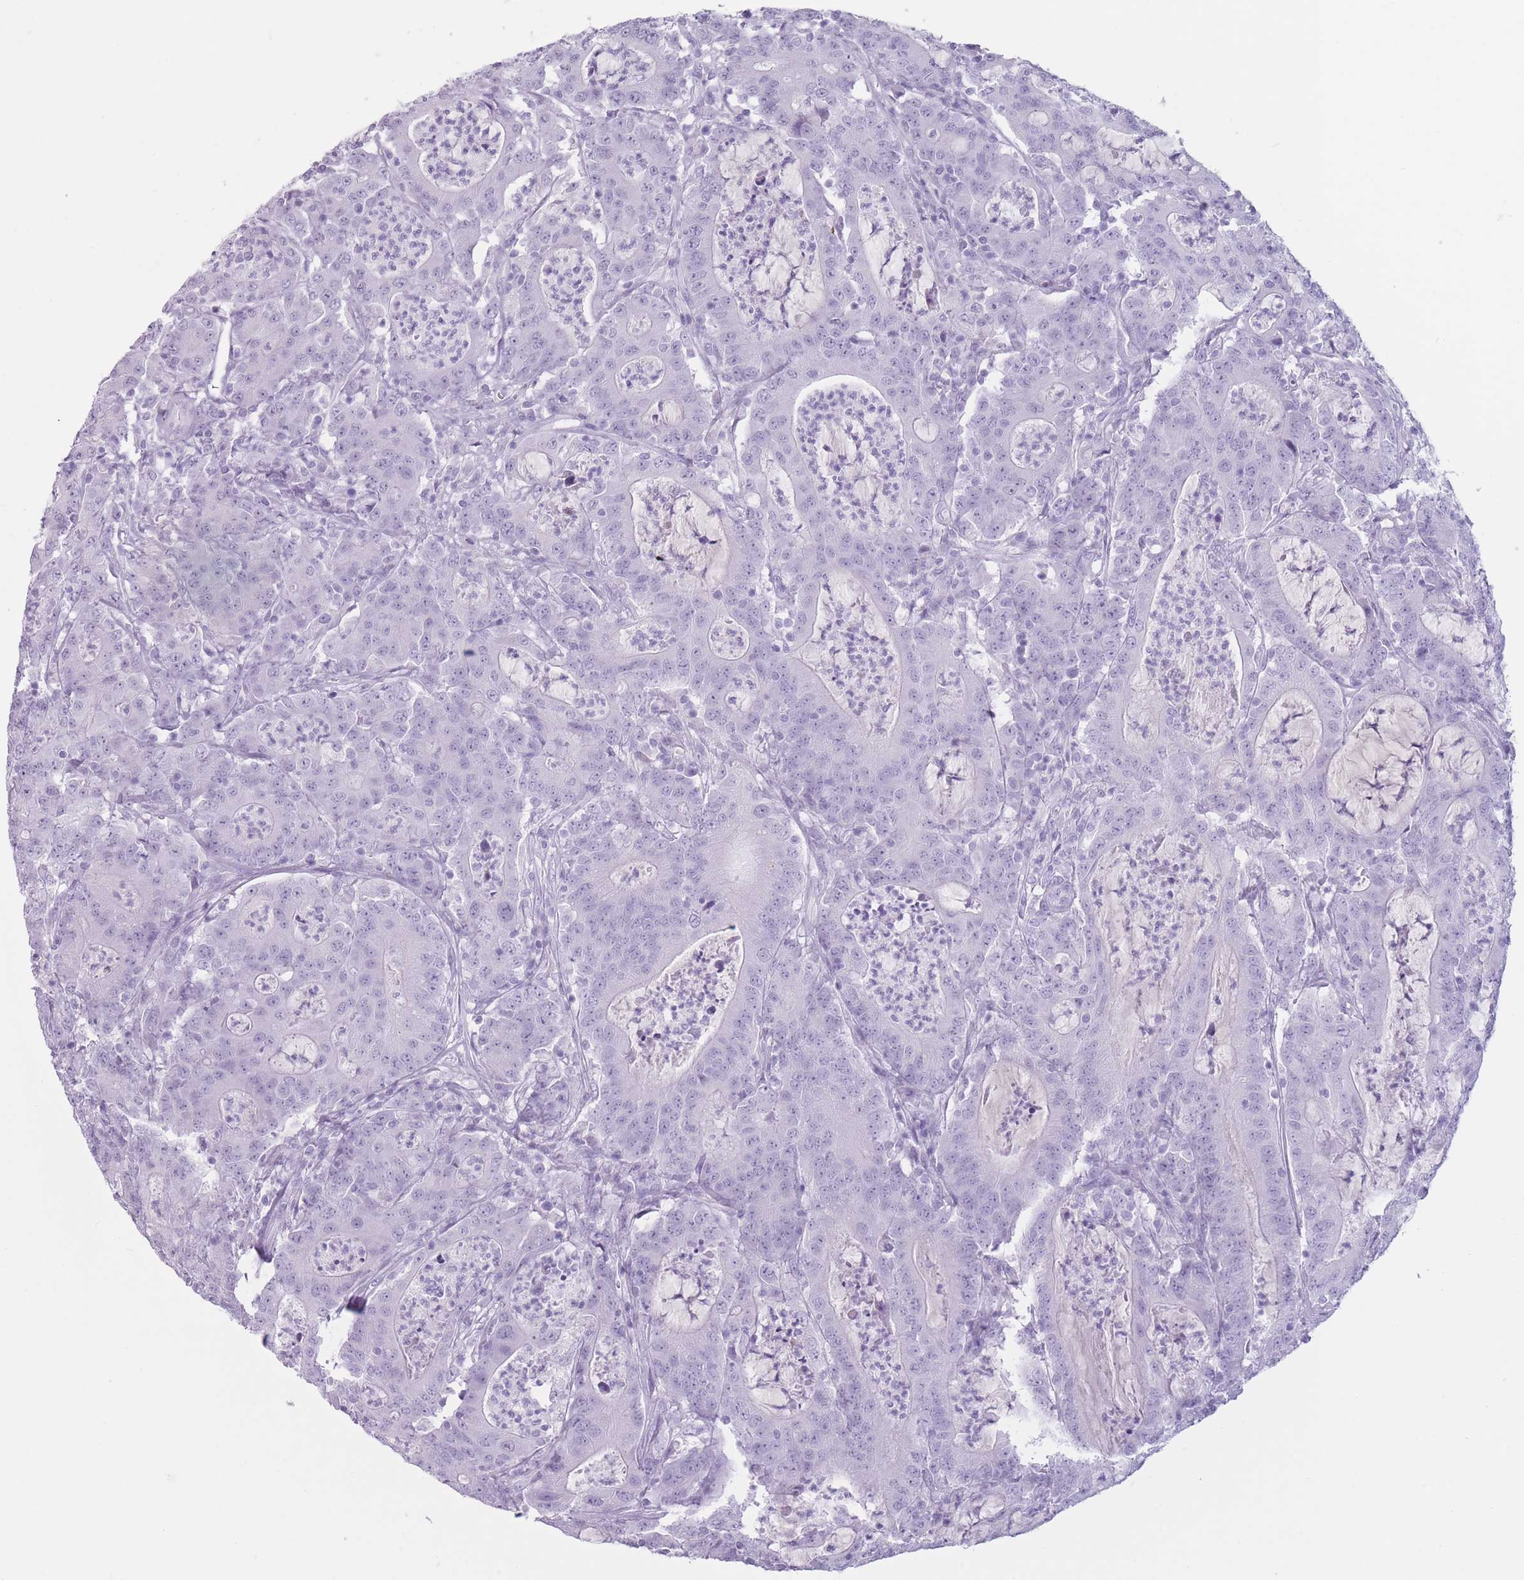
{"staining": {"intensity": "negative", "quantity": "none", "location": "none"}, "tissue": "colorectal cancer", "cell_type": "Tumor cells", "image_type": "cancer", "snomed": [{"axis": "morphology", "description": "Adenocarcinoma, NOS"}, {"axis": "topography", "description": "Colon"}], "caption": "Immunohistochemistry (IHC) image of neoplastic tissue: colorectal cancer stained with DAB reveals no significant protein positivity in tumor cells.", "gene": "PNMA3", "patient": {"sex": "male", "age": 83}}